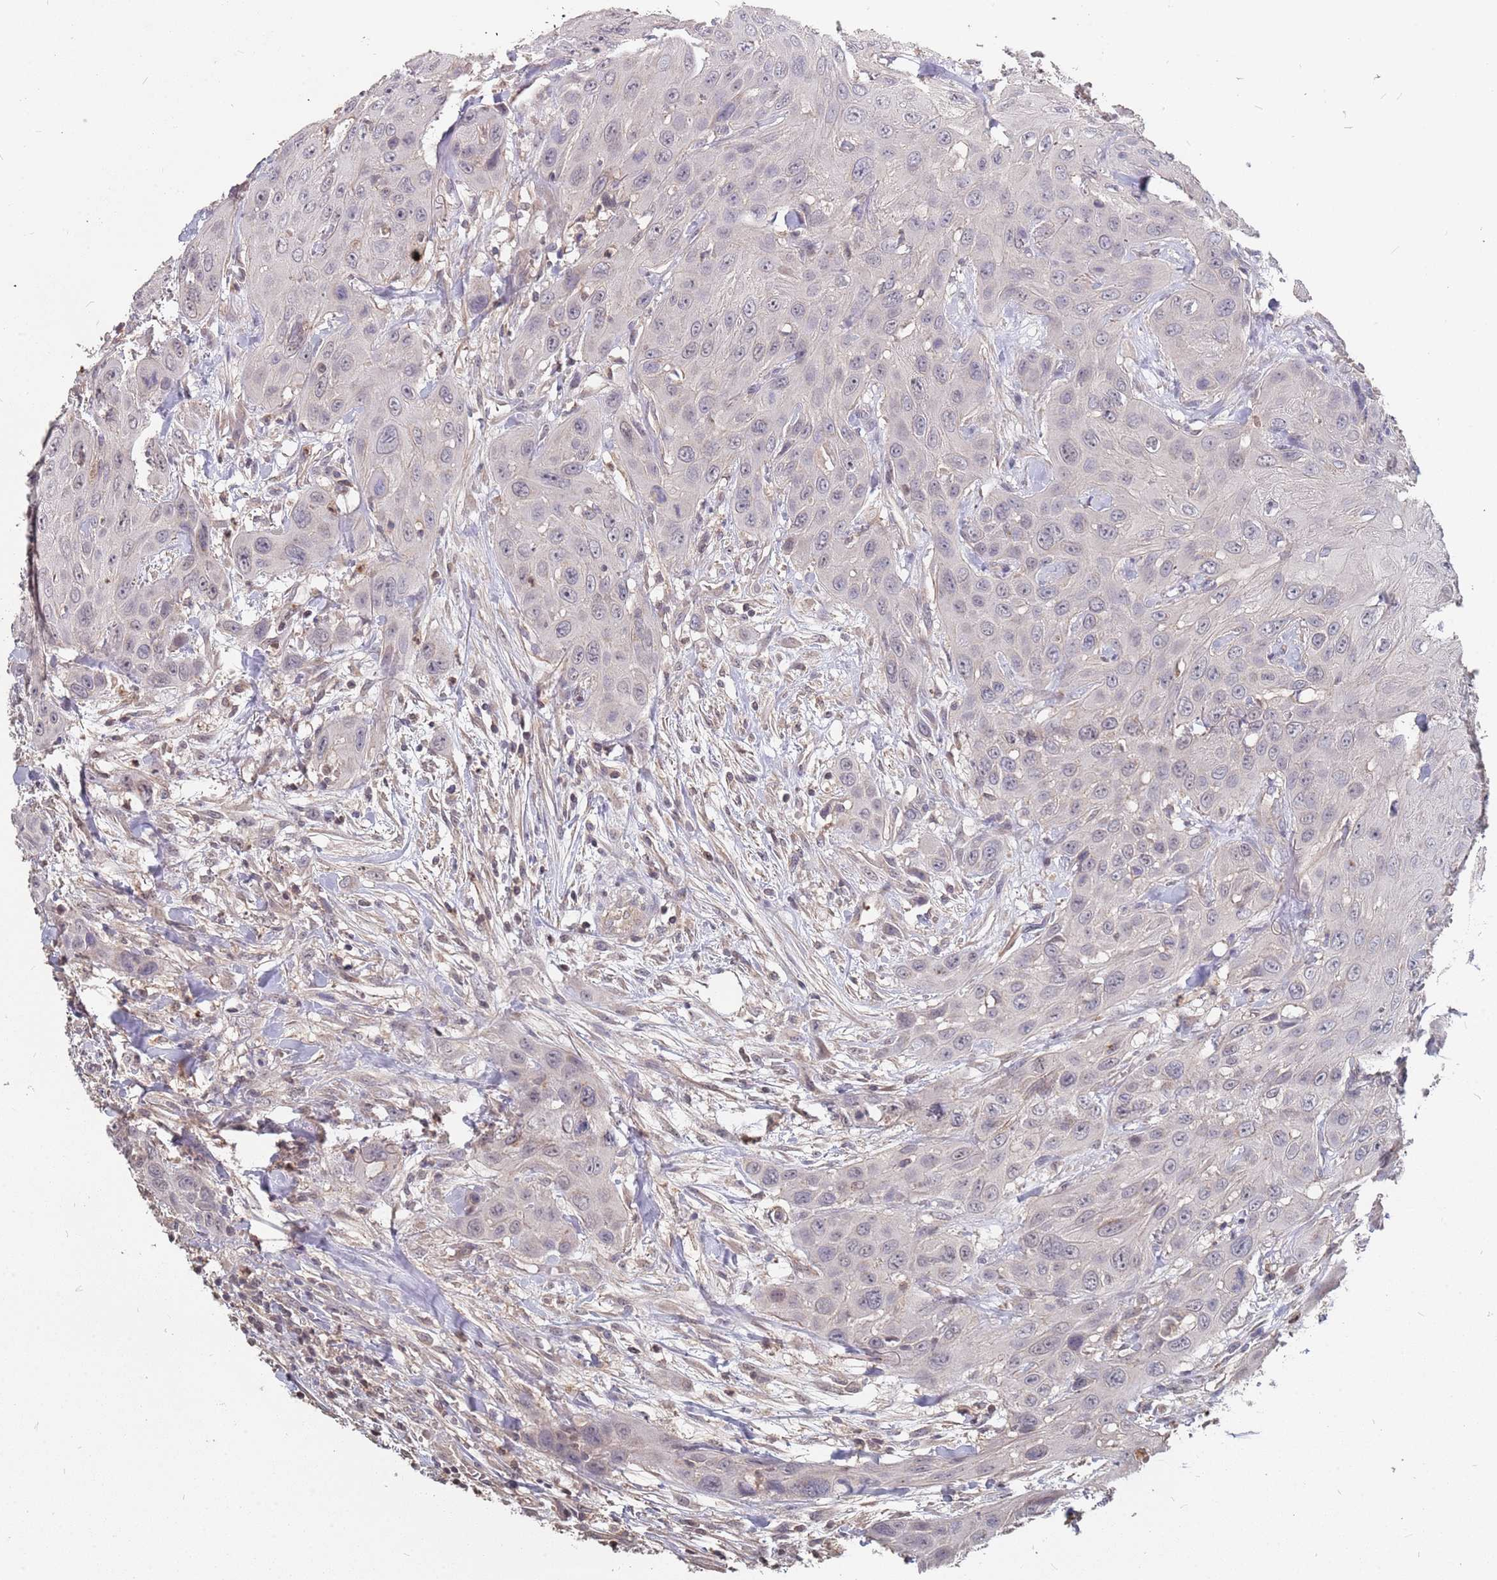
{"staining": {"intensity": "negative", "quantity": "none", "location": "none"}, "tissue": "head and neck cancer", "cell_type": "Tumor cells", "image_type": "cancer", "snomed": [{"axis": "morphology", "description": "Squamous cell carcinoma, NOS"}, {"axis": "topography", "description": "Head-Neck"}], "caption": "This photomicrograph is of head and neck cancer (squamous cell carcinoma) stained with IHC to label a protein in brown with the nuclei are counter-stained blue. There is no positivity in tumor cells. (Brightfield microscopy of DAB immunohistochemistry at high magnification).", "gene": "TCEANC2", "patient": {"sex": "male", "age": 81}}